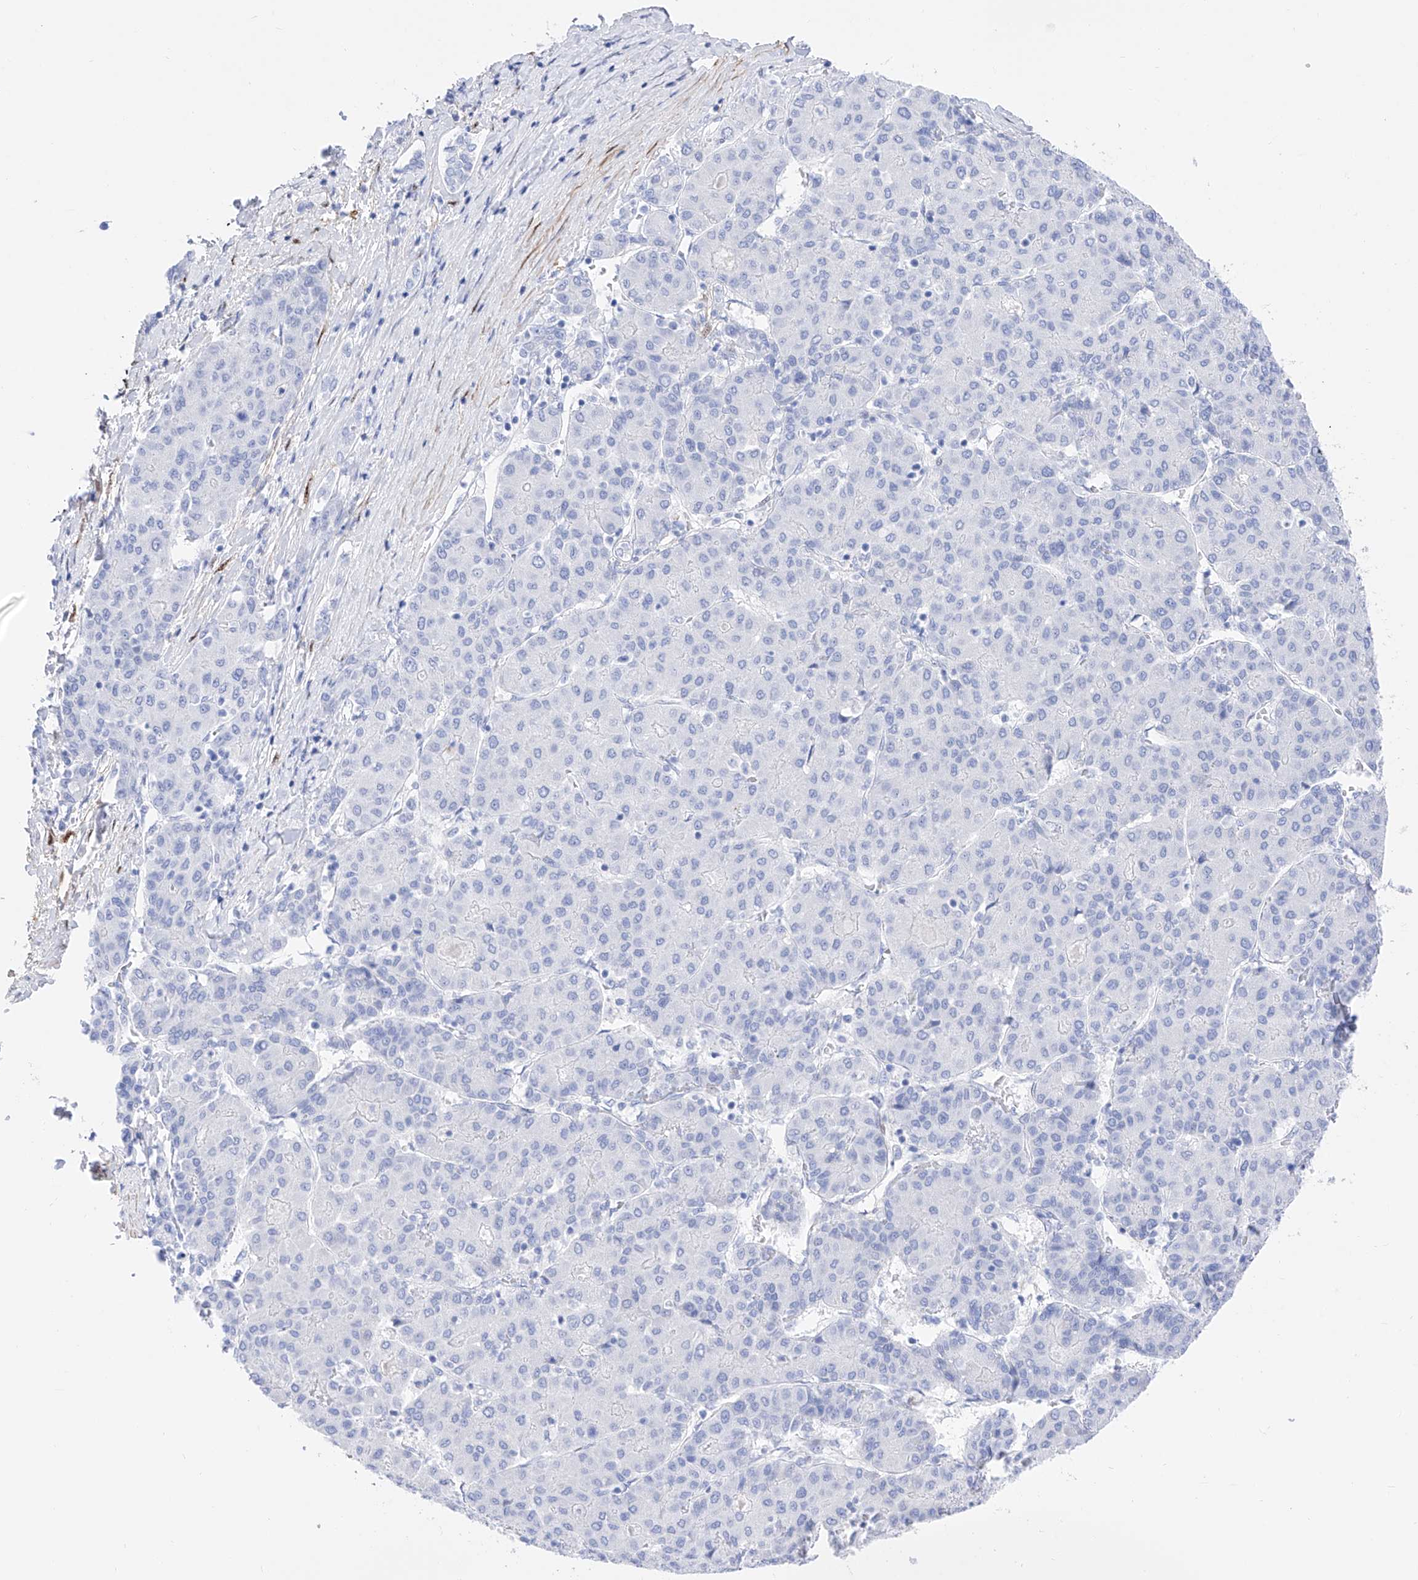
{"staining": {"intensity": "negative", "quantity": "none", "location": "none"}, "tissue": "liver cancer", "cell_type": "Tumor cells", "image_type": "cancer", "snomed": [{"axis": "morphology", "description": "Carcinoma, Hepatocellular, NOS"}, {"axis": "topography", "description": "Liver"}], "caption": "Tumor cells show no significant expression in liver cancer (hepatocellular carcinoma).", "gene": "TRPC7", "patient": {"sex": "male", "age": 65}}